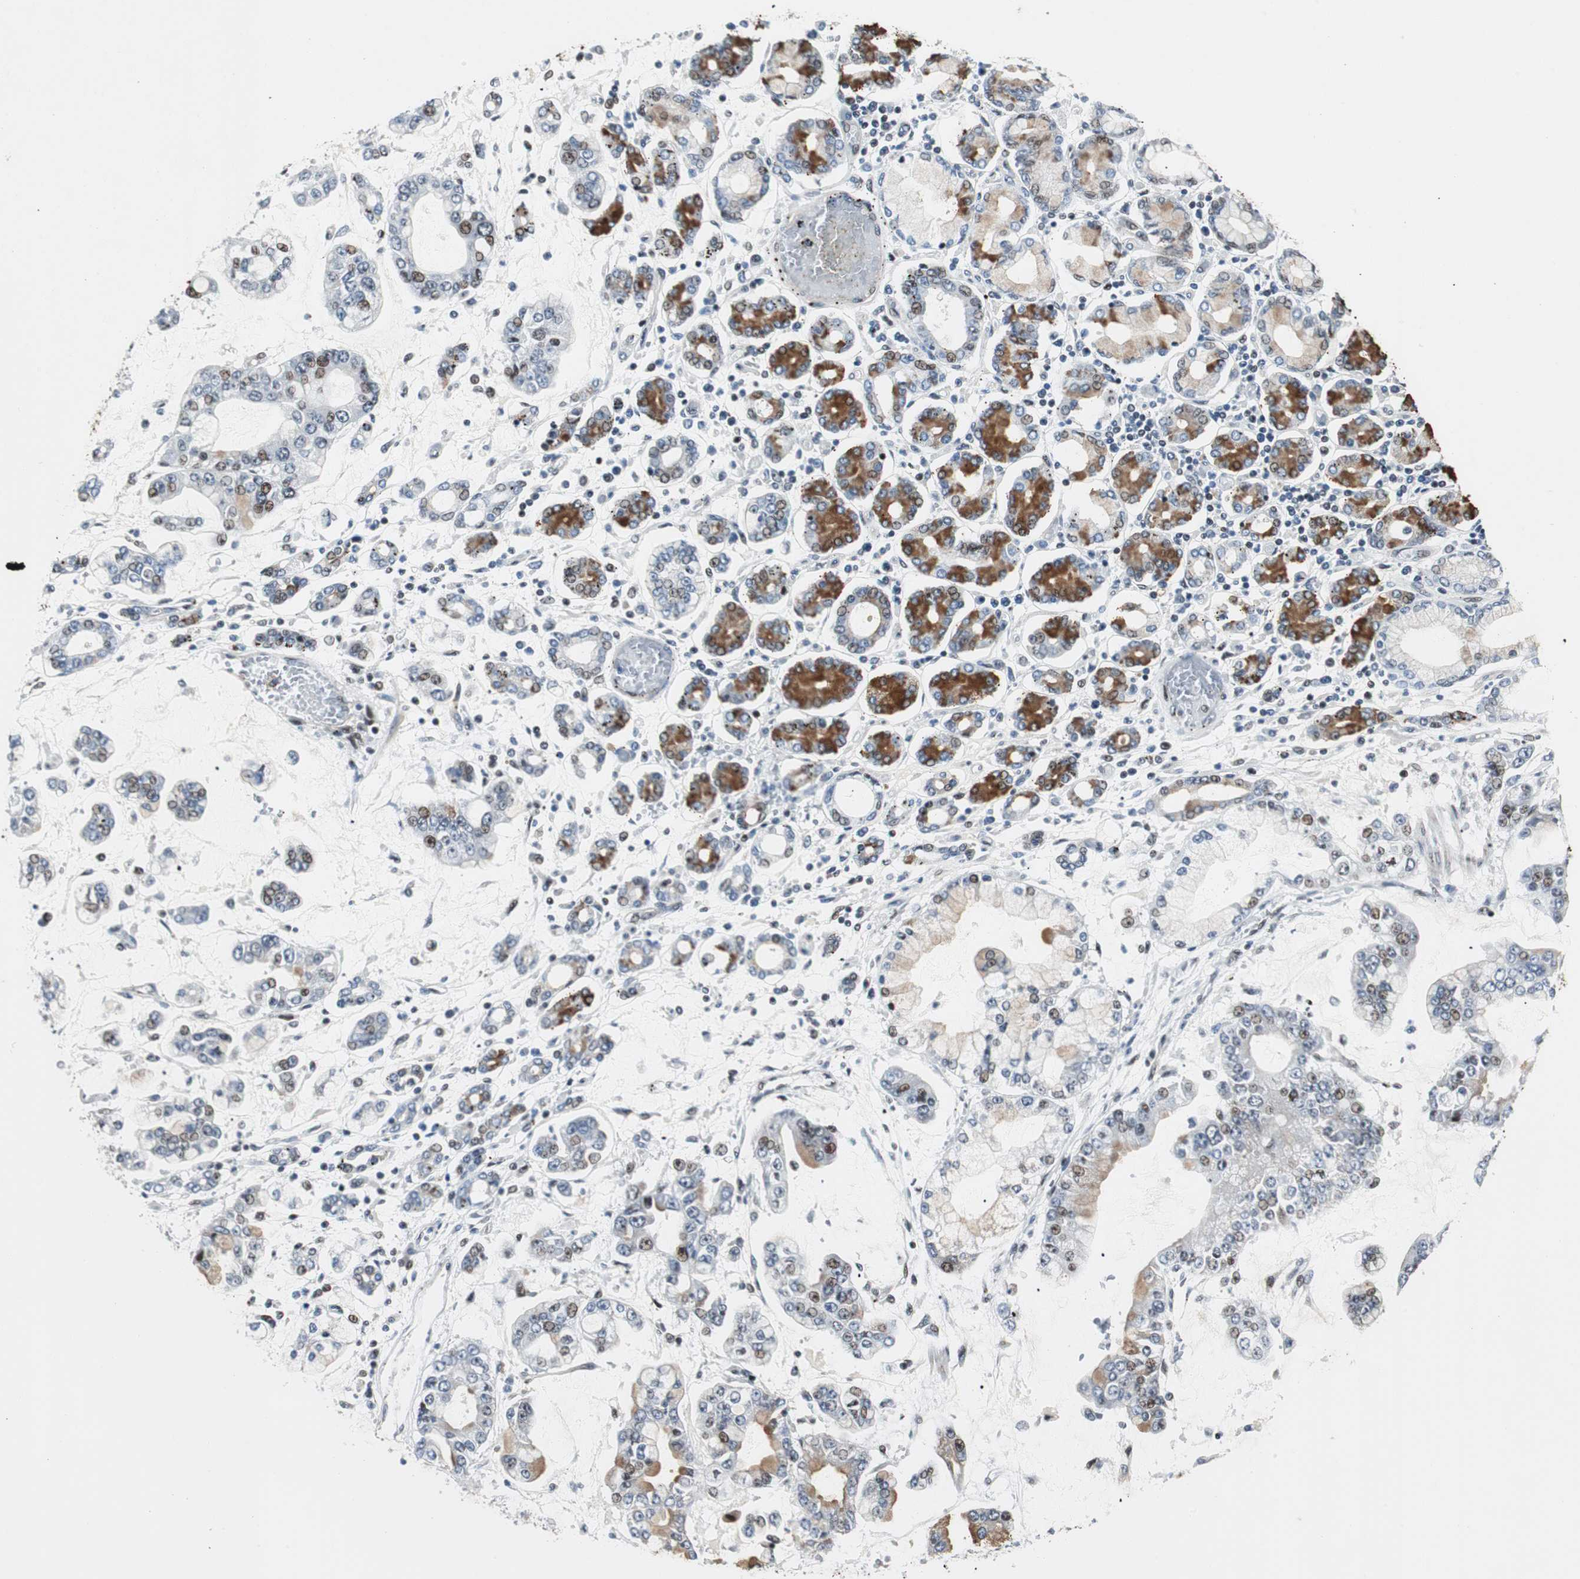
{"staining": {"intensity": "moderate", "quantity": "<25%", "location": "cytoplasmic/membranous"}, "tissue": "stomach cancer", "cell_type": "Tumor cells", "image_type": "cancer", "snomed": [{"axis": "morphology", "description": "Normal tissue, NOS"}, {"axis": "morphology", "description": "Adenocarcinoma, NOS"}, {"axis": "topography", "description": "Stomach, upper"}, {"axis": "topography", "description": "Stomach"}], "caption": "The photomicrograph demonstrates staining of stomach cancer, revealing moderate cytoplasmic/membranous protein staining (brown color) within tumor cells. Nuclei are stained in blue.", "gene": "RAD1", "patient": {"sex": "male", "age": 76}}